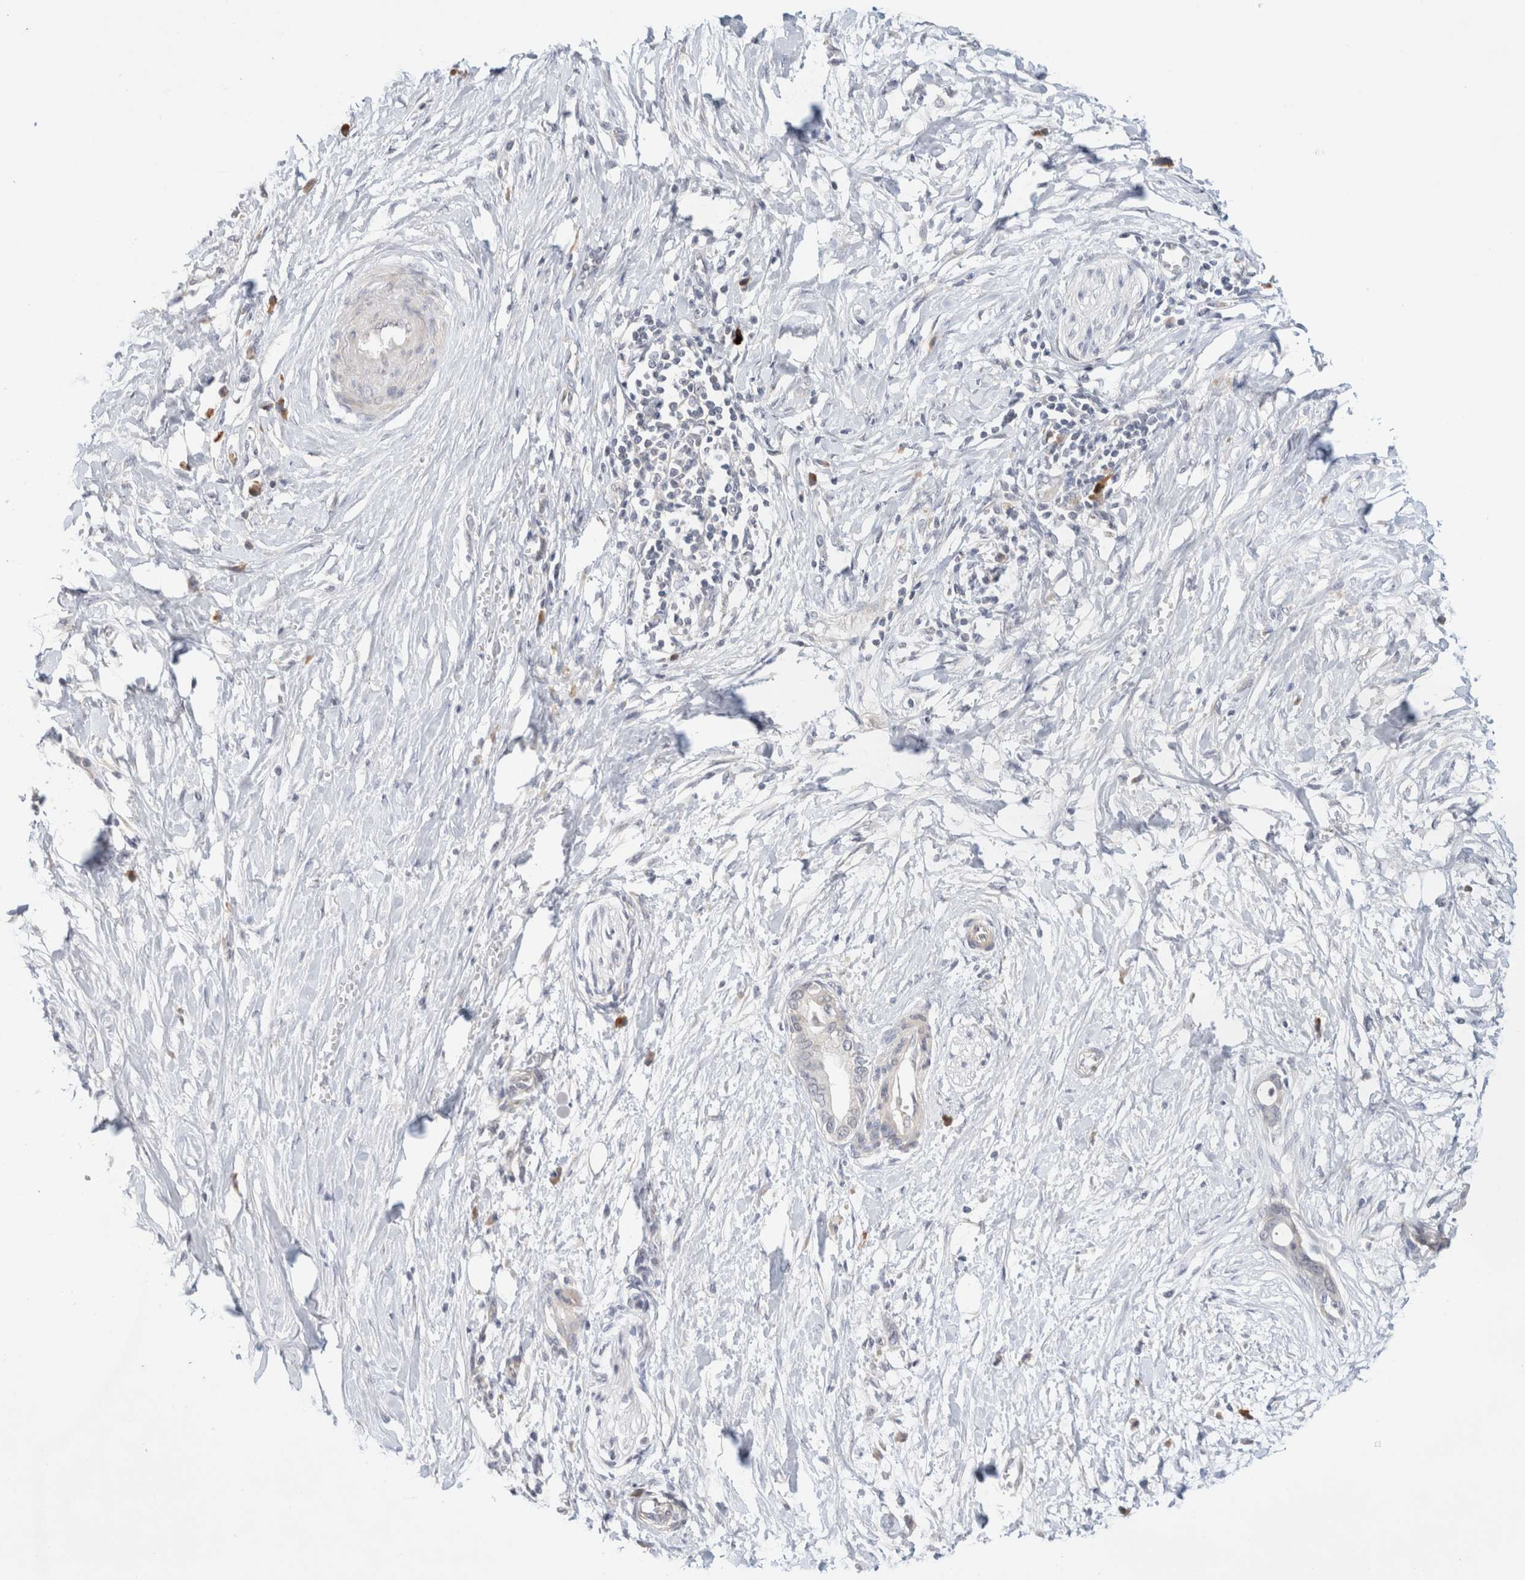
{"staining": {"intensity": "negative", "quantity": "none", "location": "none"}, "tissue": "pancreatic cancer", "cell_type": "Tumor cells", "image_type": "cancer", "snomed": [{"axis": "morphology", "description": "Normal tissue, NOS"}, {"axis": "morphology", "description": "Adenocarcinoma, NOS"}, {"axis": "topography", "description": "Pancreas"}, {"axis": "topography", "description": "Peripheral nerve tissue"}], "caption": "Immunohistochemistry (IHC) image of neoplastic tissue: adenocarcinoma (pancreatic) stained with DAB demonstrates no significant protein expression in tumor cells. The staining is performed using DAB (3,3'-diaminobenzidine) brown chromogen with nuclei counter-stained in using hematoxylin.", "gene": "SPRTN", "patient": {"sex": "male", "age": 59}}